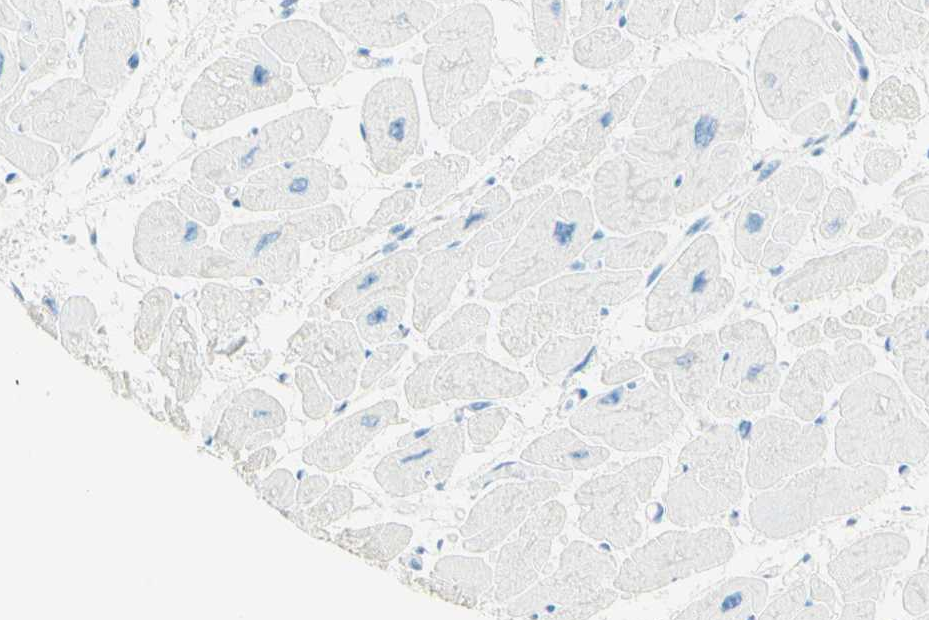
{"staining": {"intensity": "negative", "quantity": "none", "location": "none"}, "tissue": "heart muscle", "cell_type": "Cardiomyocytes", "image_type": "normal", "snomed": [{"axis": "morphology", "description": "Normal tissue, NOS"}, {"axis": "topography", "description": "Heart"}], "caption": "Immunohistochemistry micrograph of benign human heart muscle stained for a protein (brown), which reveals no positivity in cardiomyocytes. (DAB (3,3'-diaminobenzidine) IHC, high magnification).", "gene": "FMR1NB", "patient": {"sex": "female", "age": 54}}